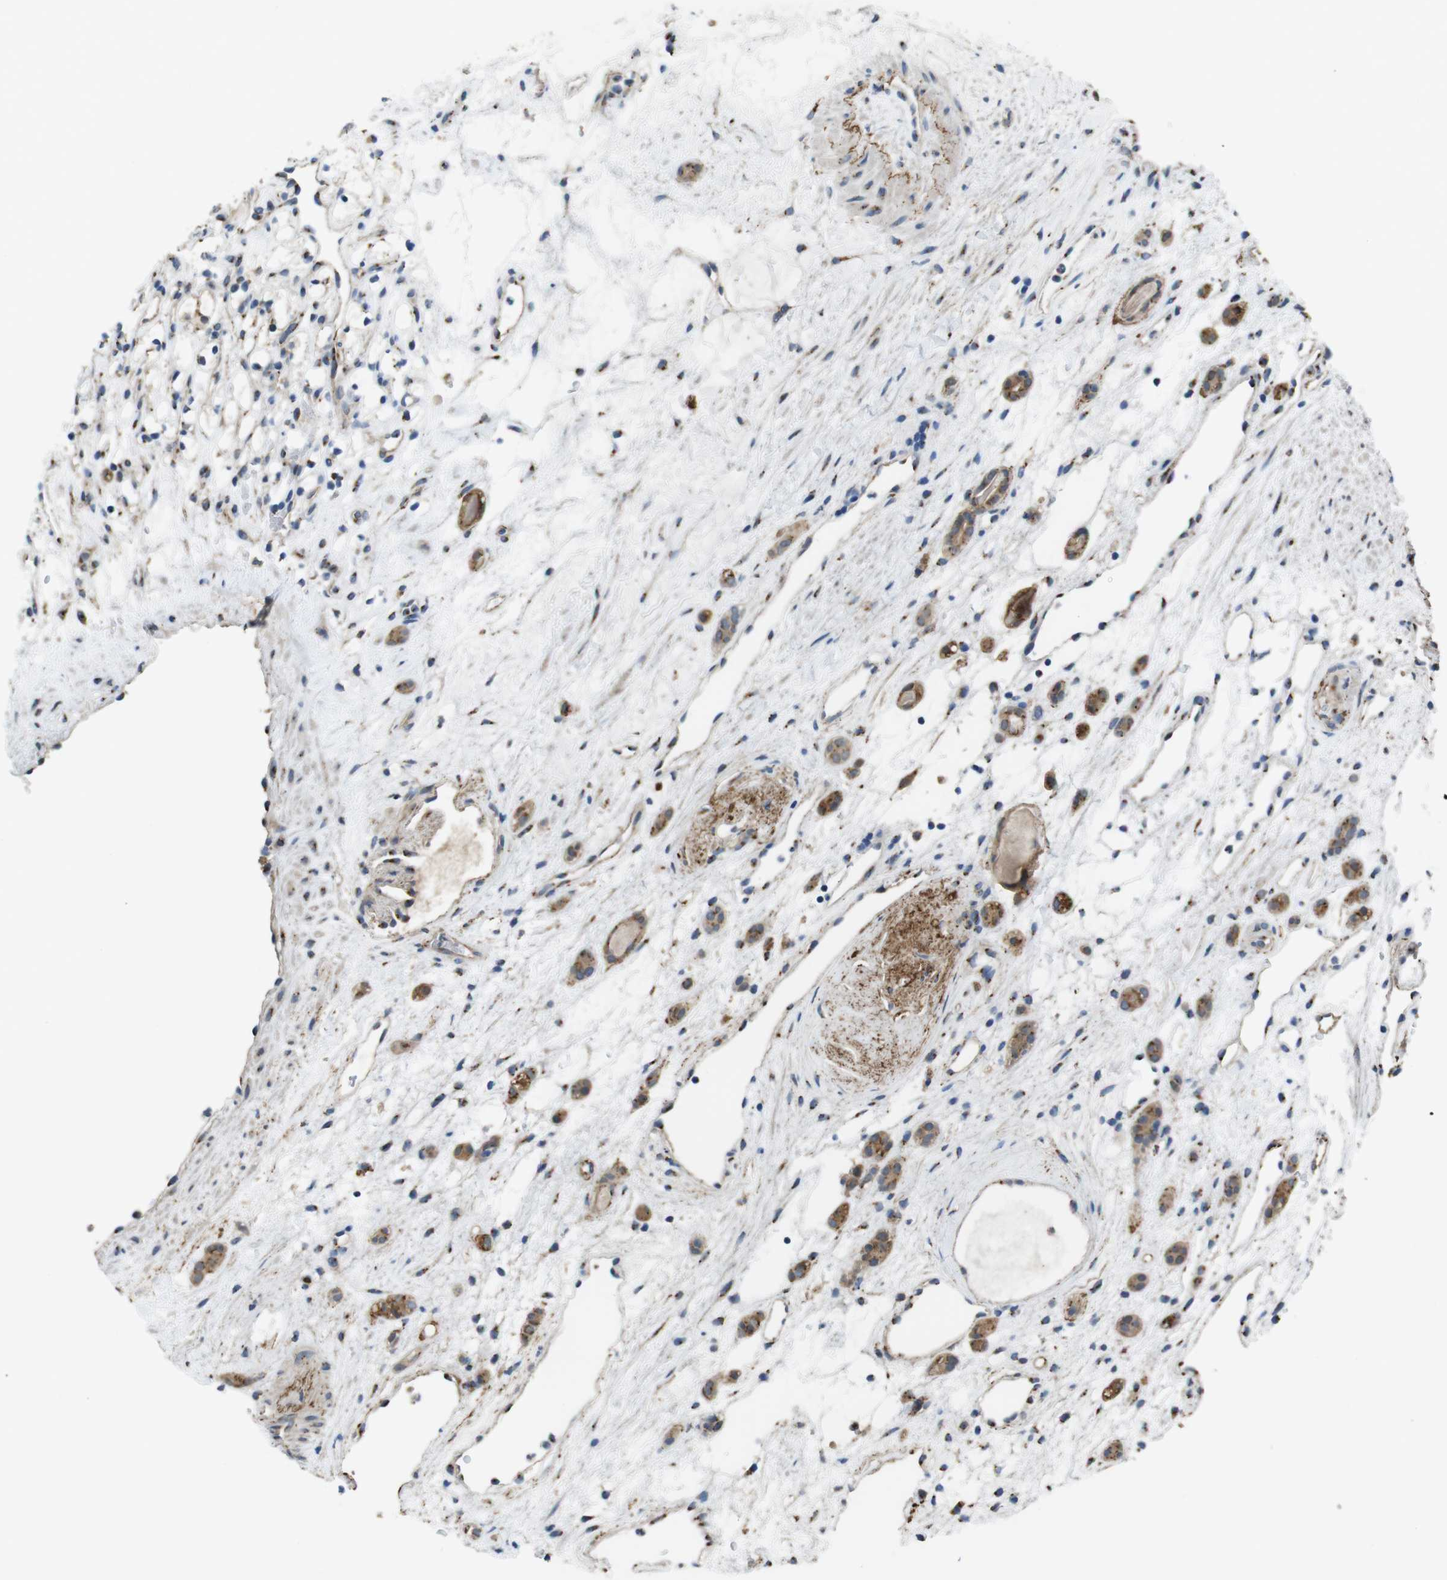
{"staining": {"intensity": "weak", "quantity": "25%-75%", "location": "cytoplasmic/membranous"}, "tissue": "renal cancer", "cell_type": "Tumor cells", "image_type": "cancer", "snomed": [{"axis": "morphology", "description": "Adenocarcinoma, NOS"}, {"axis": "topography", "description": "Kidney"}], "caption": "Protein staining reveals weak cytoplasmic/membranous expression in approximately 25%-75% of tumor cells in adenocarcinoma (renal).", "gene": "RAB6A", "patient": {"sex": "female", "age": 60}}